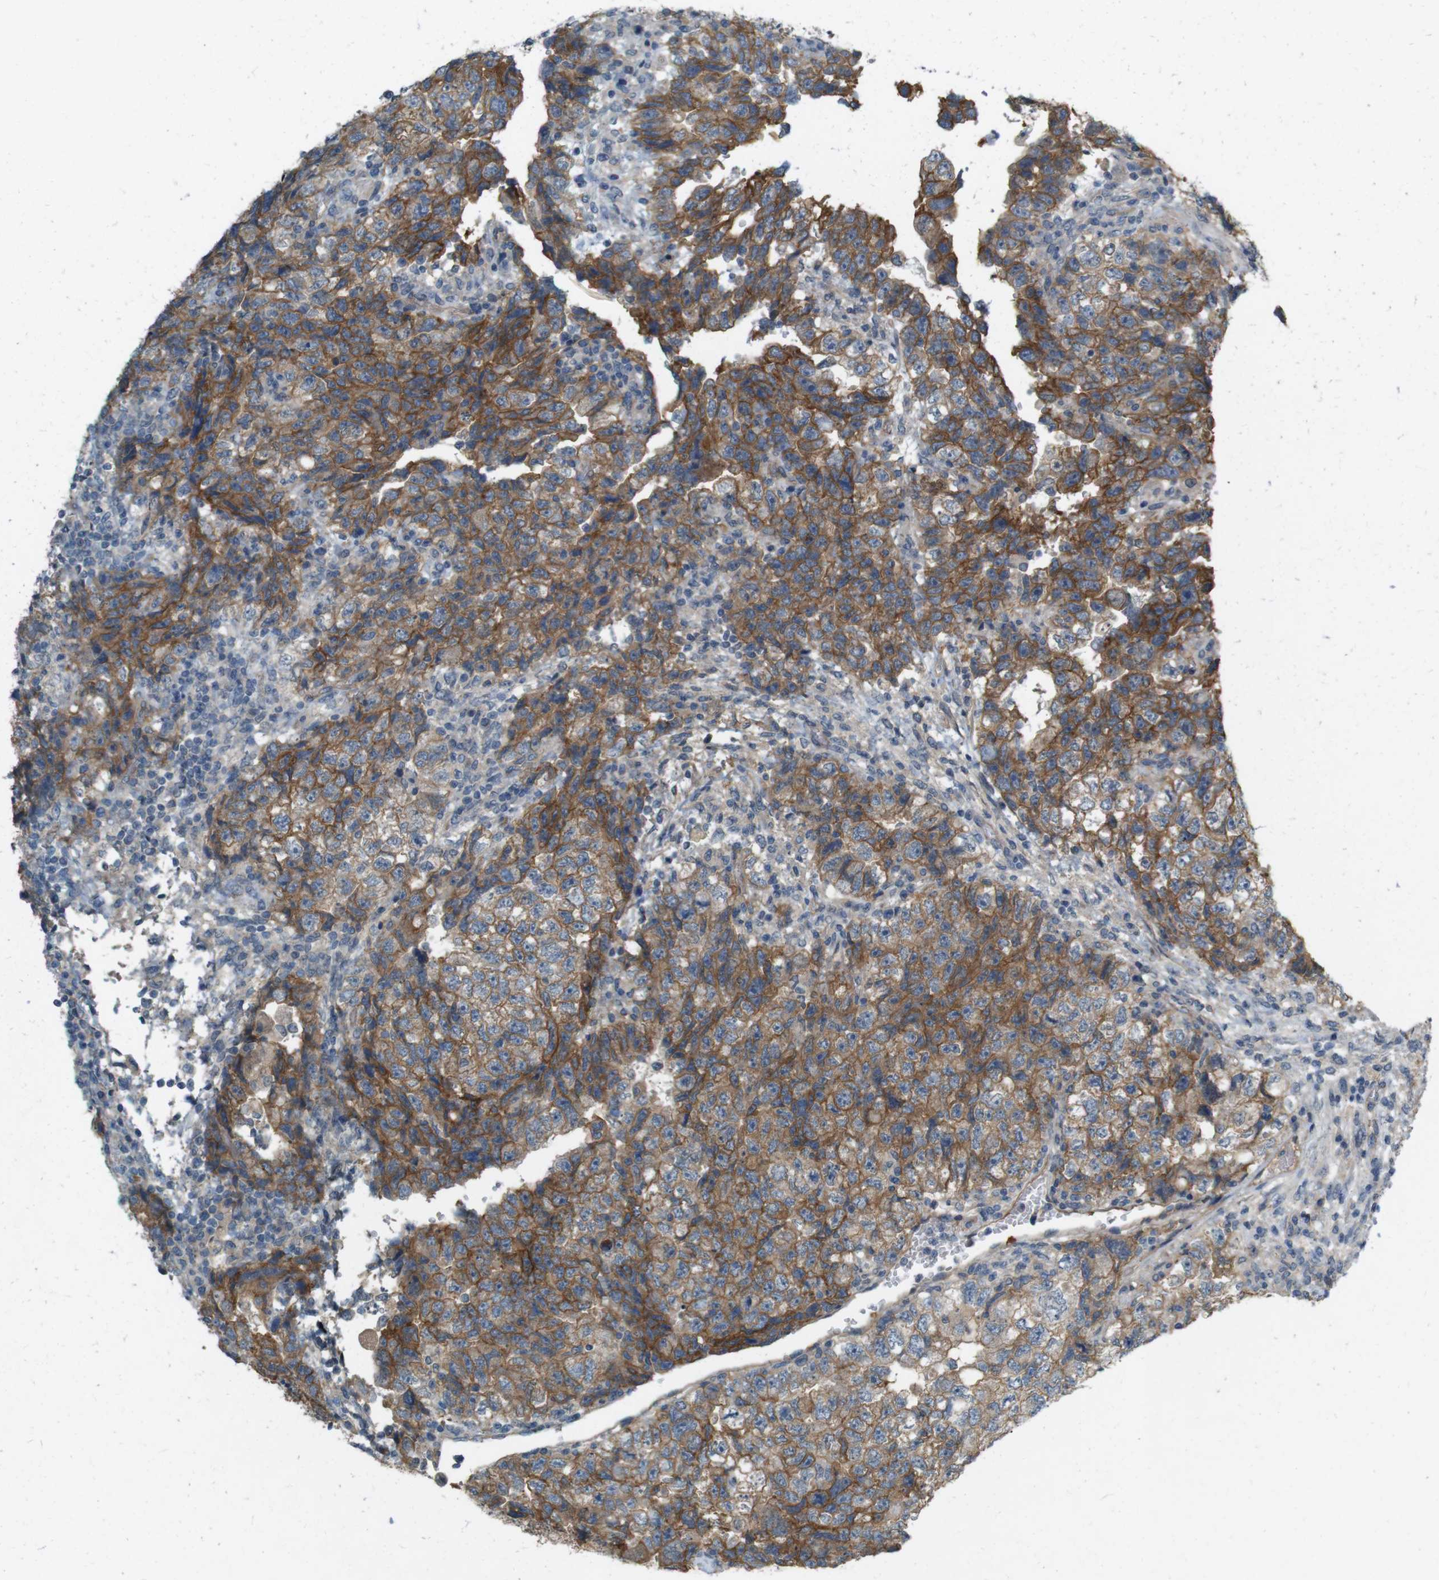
{"staining": {"intensity": "moderate", "quantity": ">75%", "location": "cytoplasmic/membranous"}, "tissue": "testis cancer", "cell_type": "Tumor cells", "image_type": "cancer", "snomed": [{"axis": "morphology", "description": "Carcinoma, Embryonal, NOS"}, {"axis": "topography", "description": "Testis"}], "caption": "Testis cancer (embryonal carcinoma) tissue exhibits moderate cytoplasmic/membranous expression in approximately >75% of tumor cells, visualized by immunohistochemistry.", "gene": "PVR", "patient": {"sex": "male", "age": 36}}